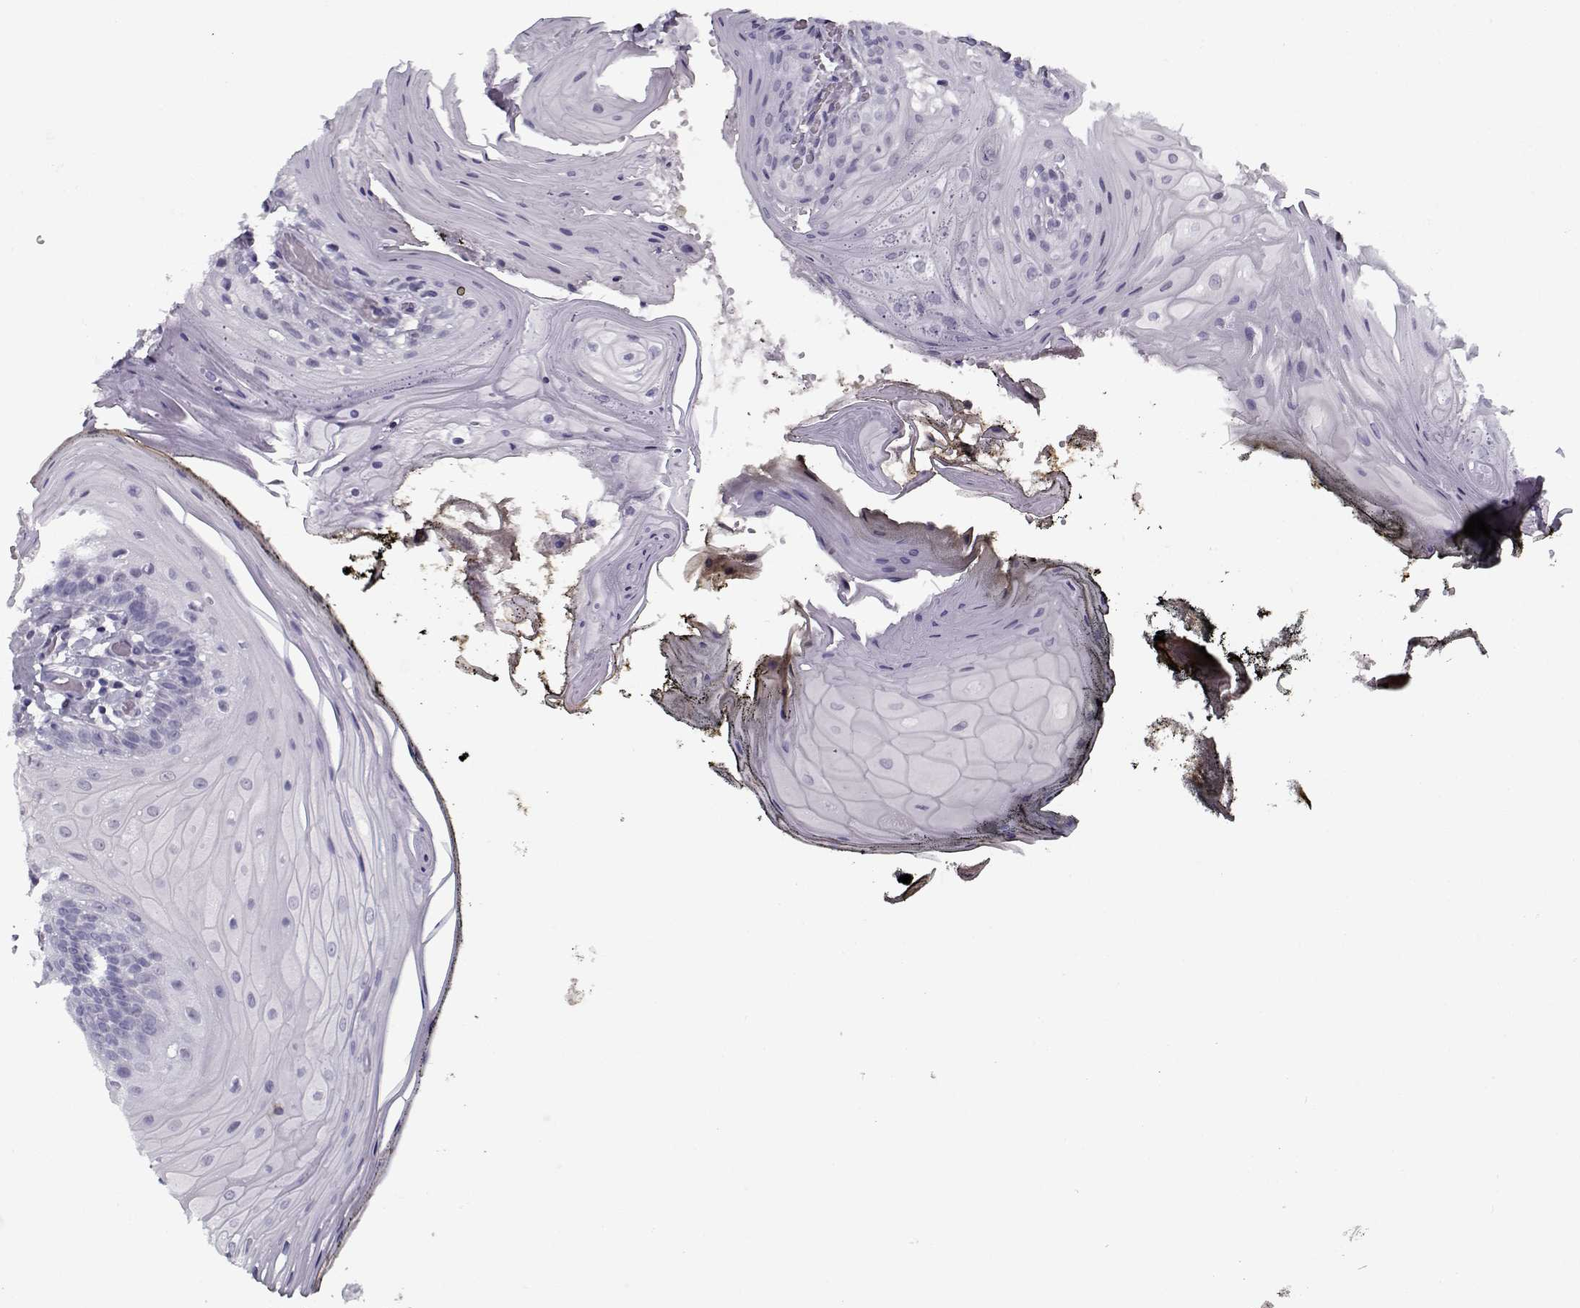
{"staining": {"intensity": "negative", "quantity": "none", "location": "none"}, "tissue": "oral mucosa", "cell_type": "Squamous epithelial cells", "image_type": "normal", "snomed": [{"axis": "morphology", "description": "Normal tissue, NOS"}, {"axis": "topography", "description": "Oral tissue"}], "caption": "This is an immunohistochemistry (IHC) photomicrograph of normal oral mucosa. There is no expression in squamous epithelial cells.", "gene": "RNF32", "patient": {"sex": "male", "age": 9}}